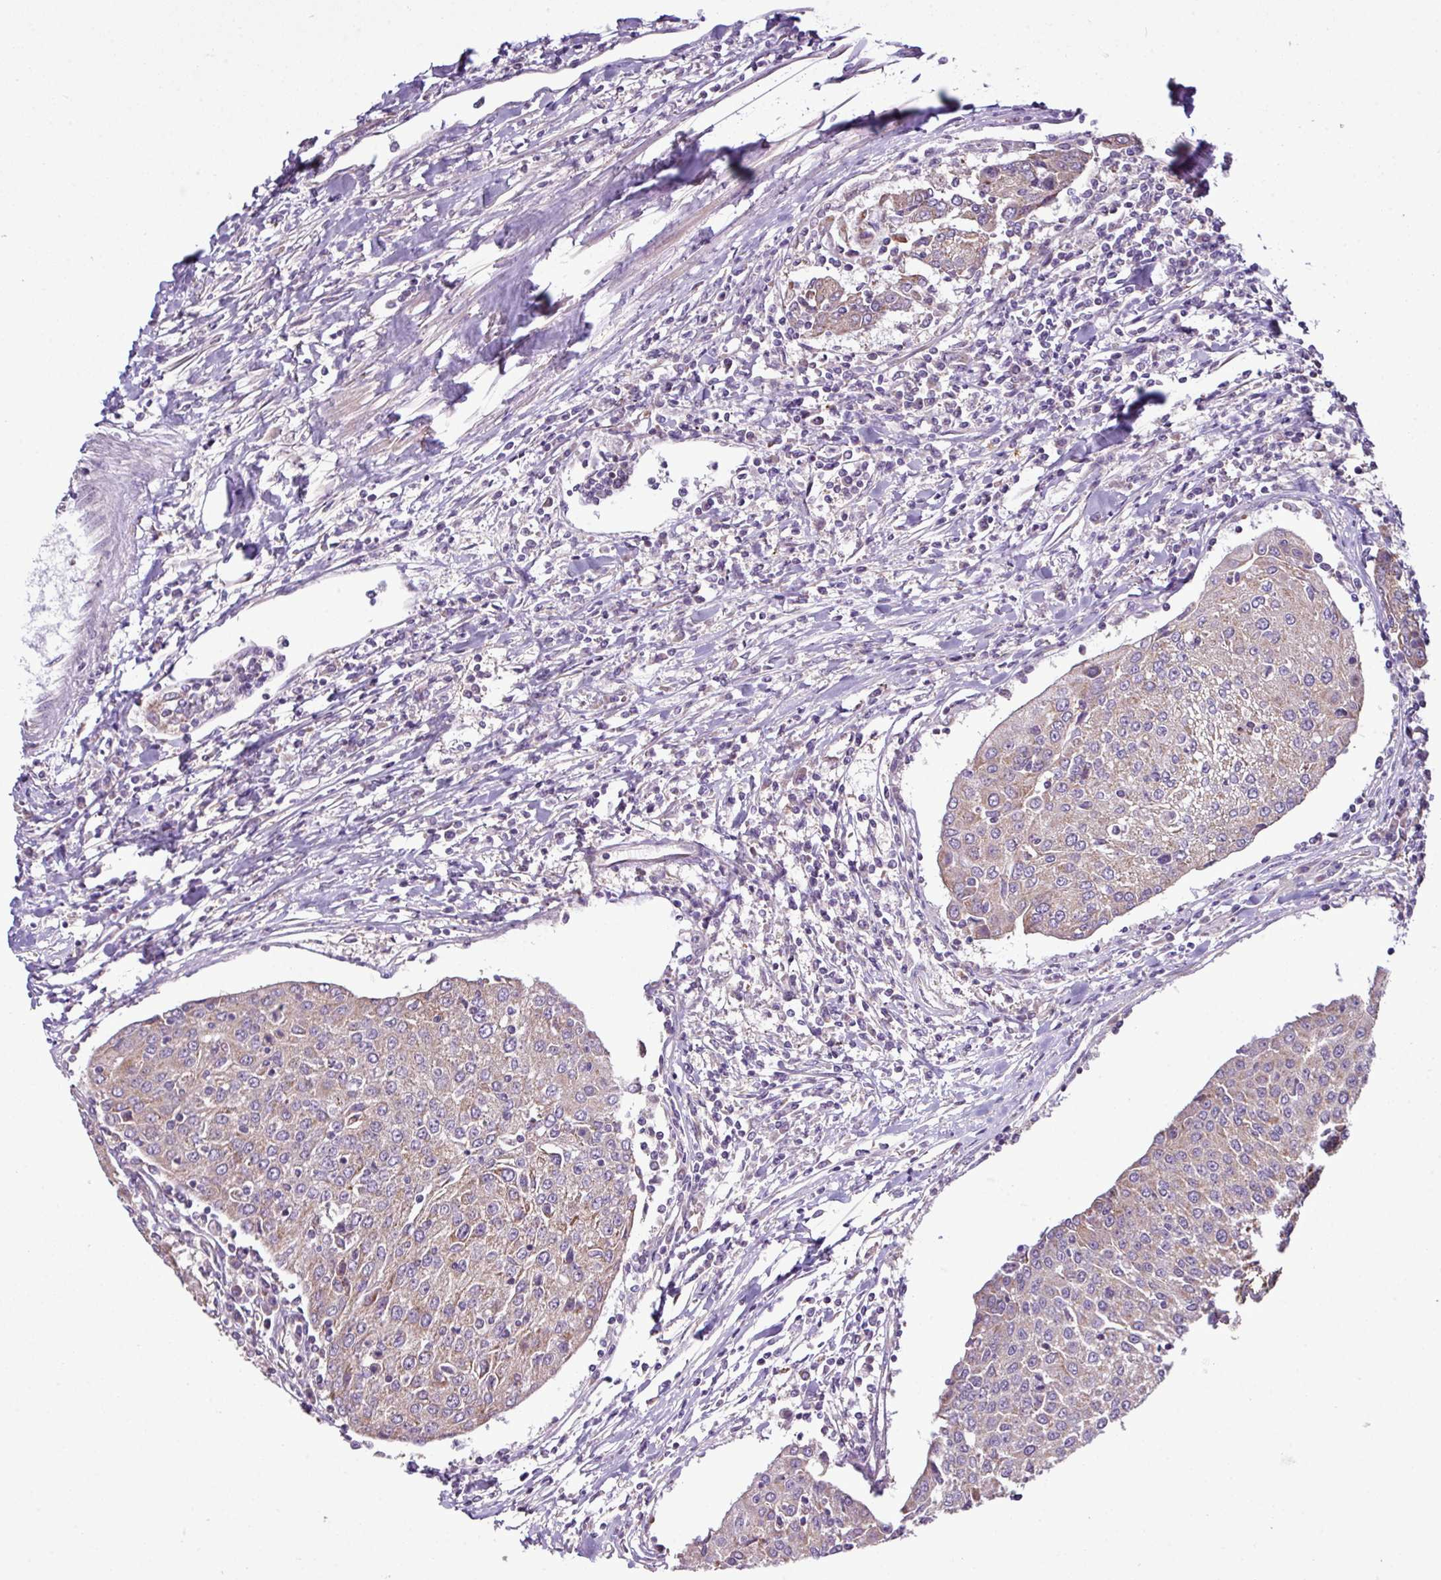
{"staining": {"intensity": "weak", "quantity": ">75%", "location": "cytoplasmic/membranous"}, "tissue": "urothelial cancer", "cell_type": "Tumor cells", "image_type": "cancer", "snomed": [{"axis": "morphology", "description": "Urothelial carcinoma, High grade"}, {"axis": "topography", "description": "Urinary bladder"}], "caption": "Urothelial cancer stained for a protein (brown) reveals weak cytoplasmic/membranous positive expression in about >75% of tumor cells.", "gene": "AGAP5", "patient": {"sex": "female", "age": 85}}